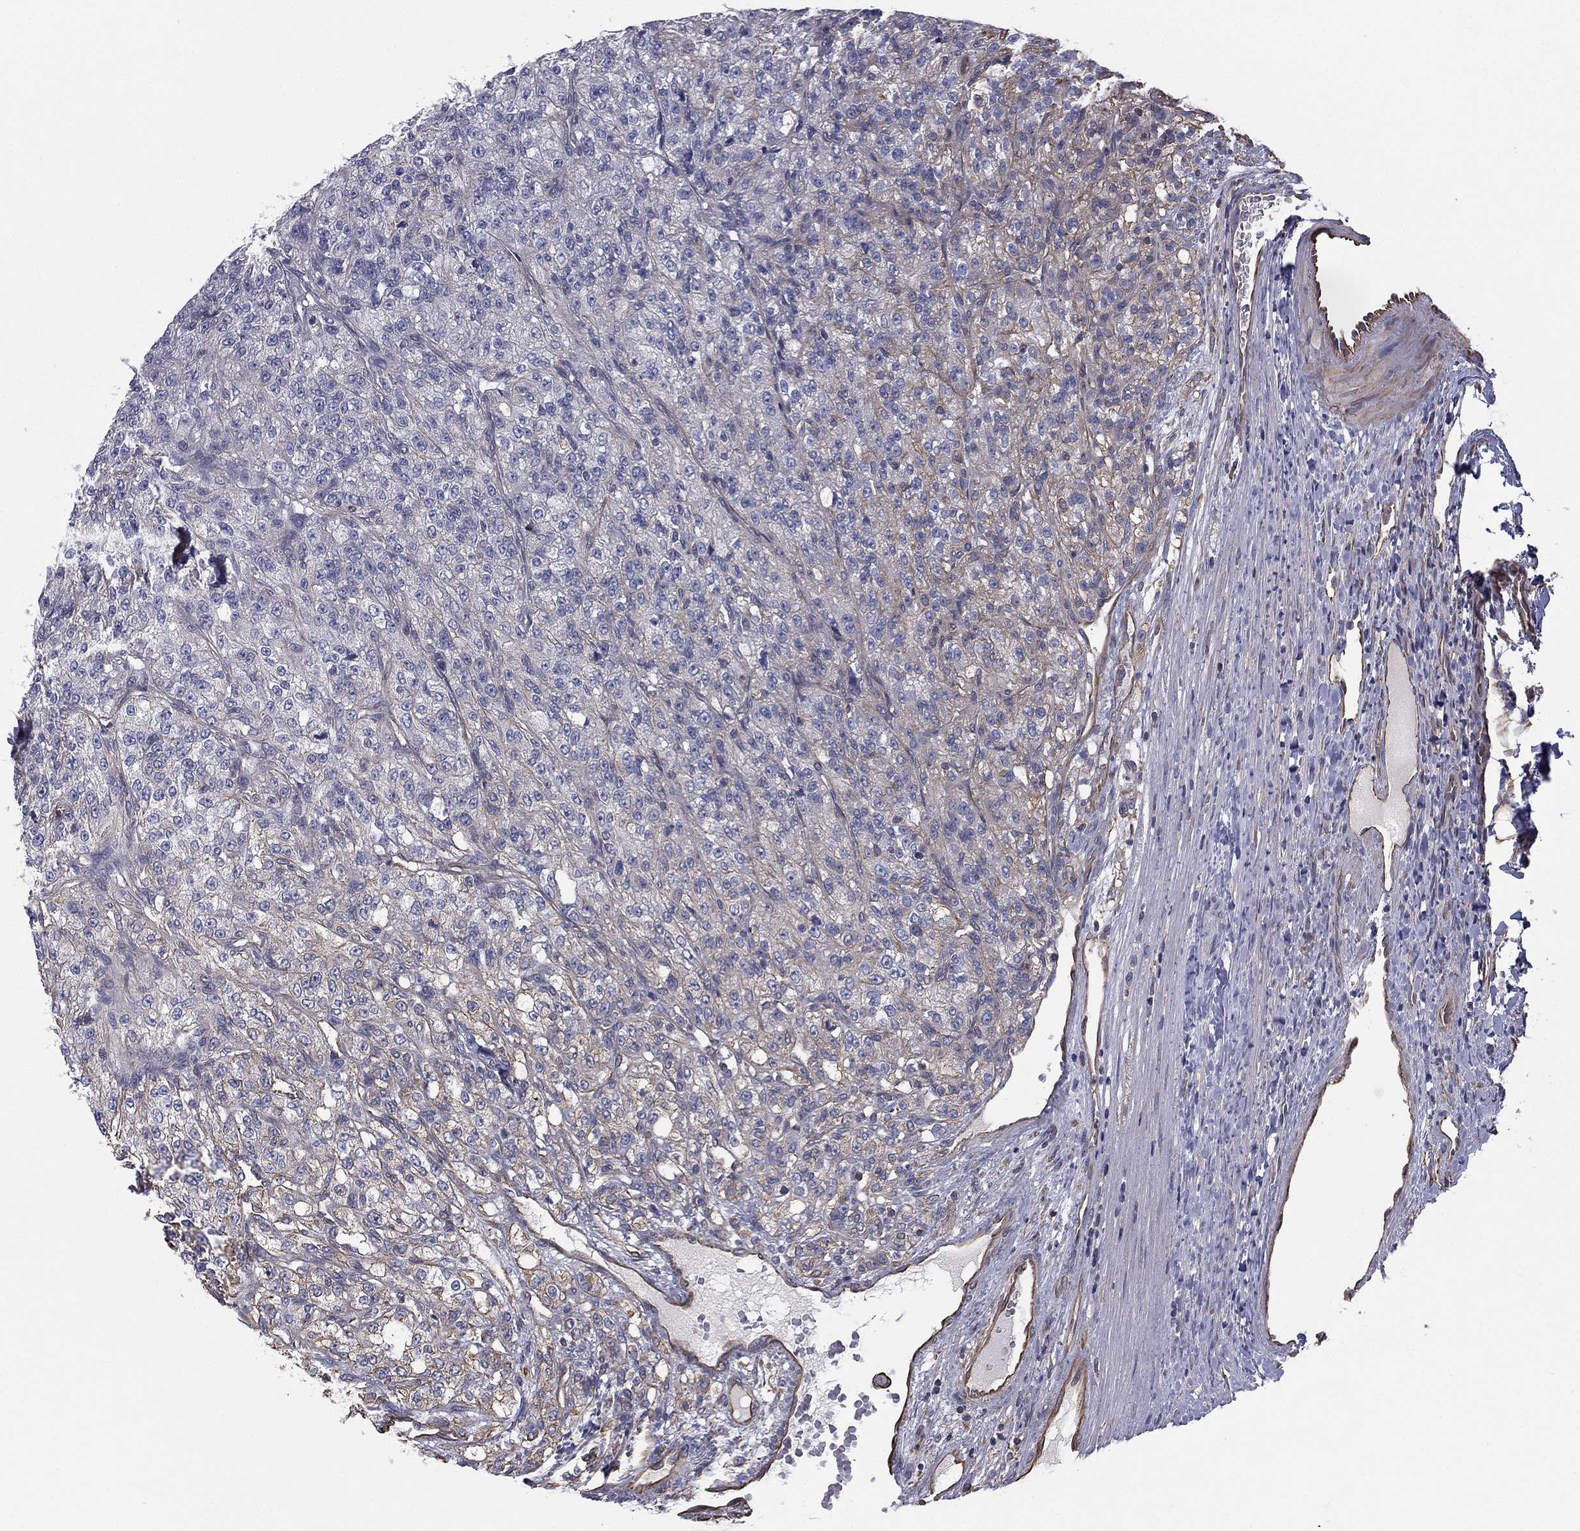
{"staining": {"intensity": "negative", "quantity": "none", "location": "none"}, "tissue": "renal cancer", "cell_type": "Tumor cells", "image_type": "cancer", "snomed": [{"axis": "morphology", "description": "Adenocarcinoma, NOS"}, {"axis": "topography", "description": "Kidney"}], "caption": "DAB (3,3'-diaminobenzidine) immunohistochemical staining of renal cancer shows no significant expression in tumor cells.", "gene": "SCUBE1", "patient": {"sex": "female", "age": 63}}